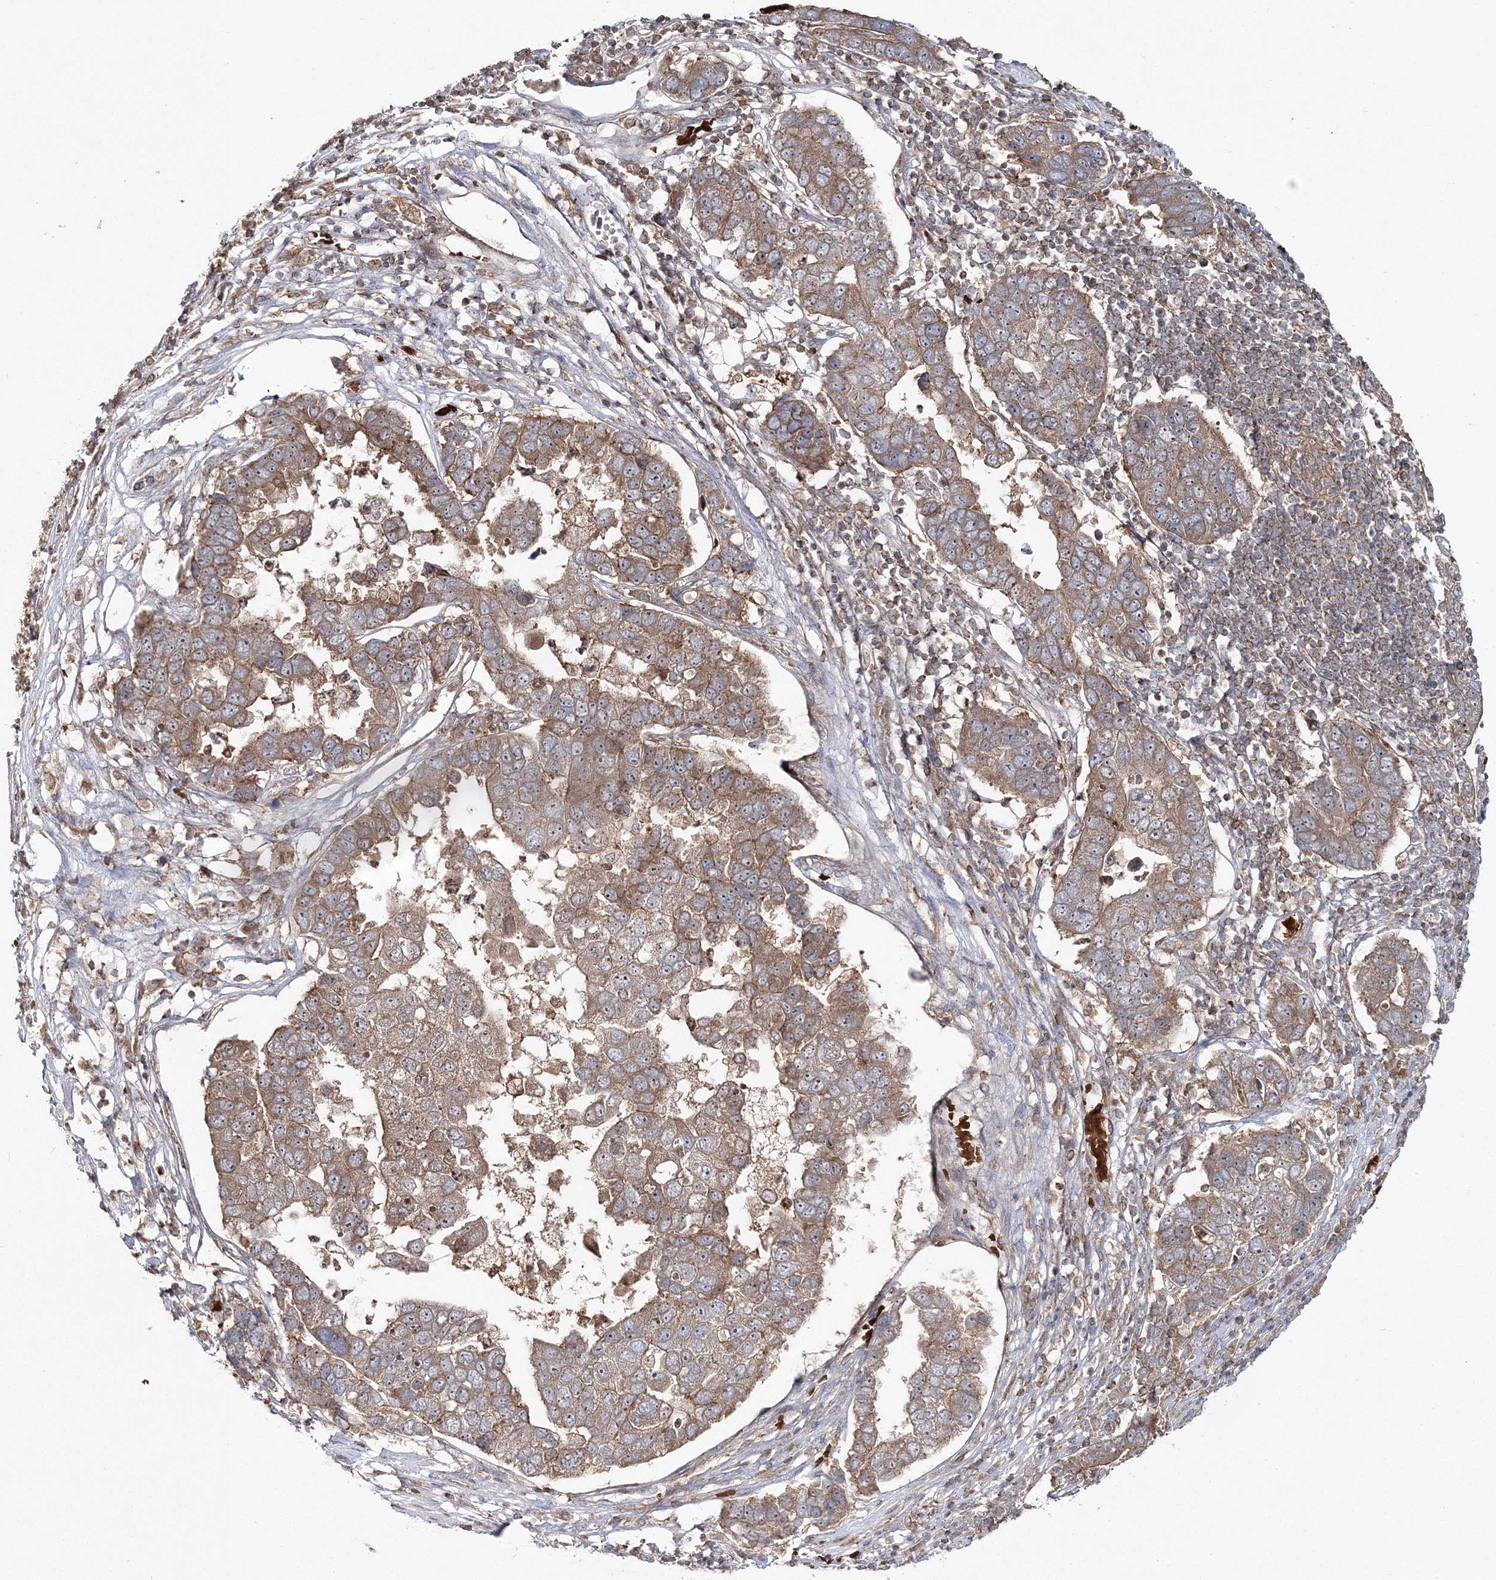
{"staining": {"intensity": "weak", "quantity": ">75%", "location": "cytoplasmic/membranous"}, "tissue": "pancreatic cancer", "cell_type": "Tumor cells", "image_type": "cancer", "snomed": [{"axis": "morphology", "description": "Adenocarcinoma, NOS"}, {"axis": "topography", "description": "Pancreas"}], "caption": "Pancreatic cancer was stained to show a protein in brown. There is low levels of weak cytoplasmic/membranous positivity in approximately >75% of tumor cells. Using DAB (brown) and hematoxylin (blue) stains, captured at high magnification using brightfield microscopy.", "gene": "PCBD2", "patient": {"sex": "female", "age": 61}}